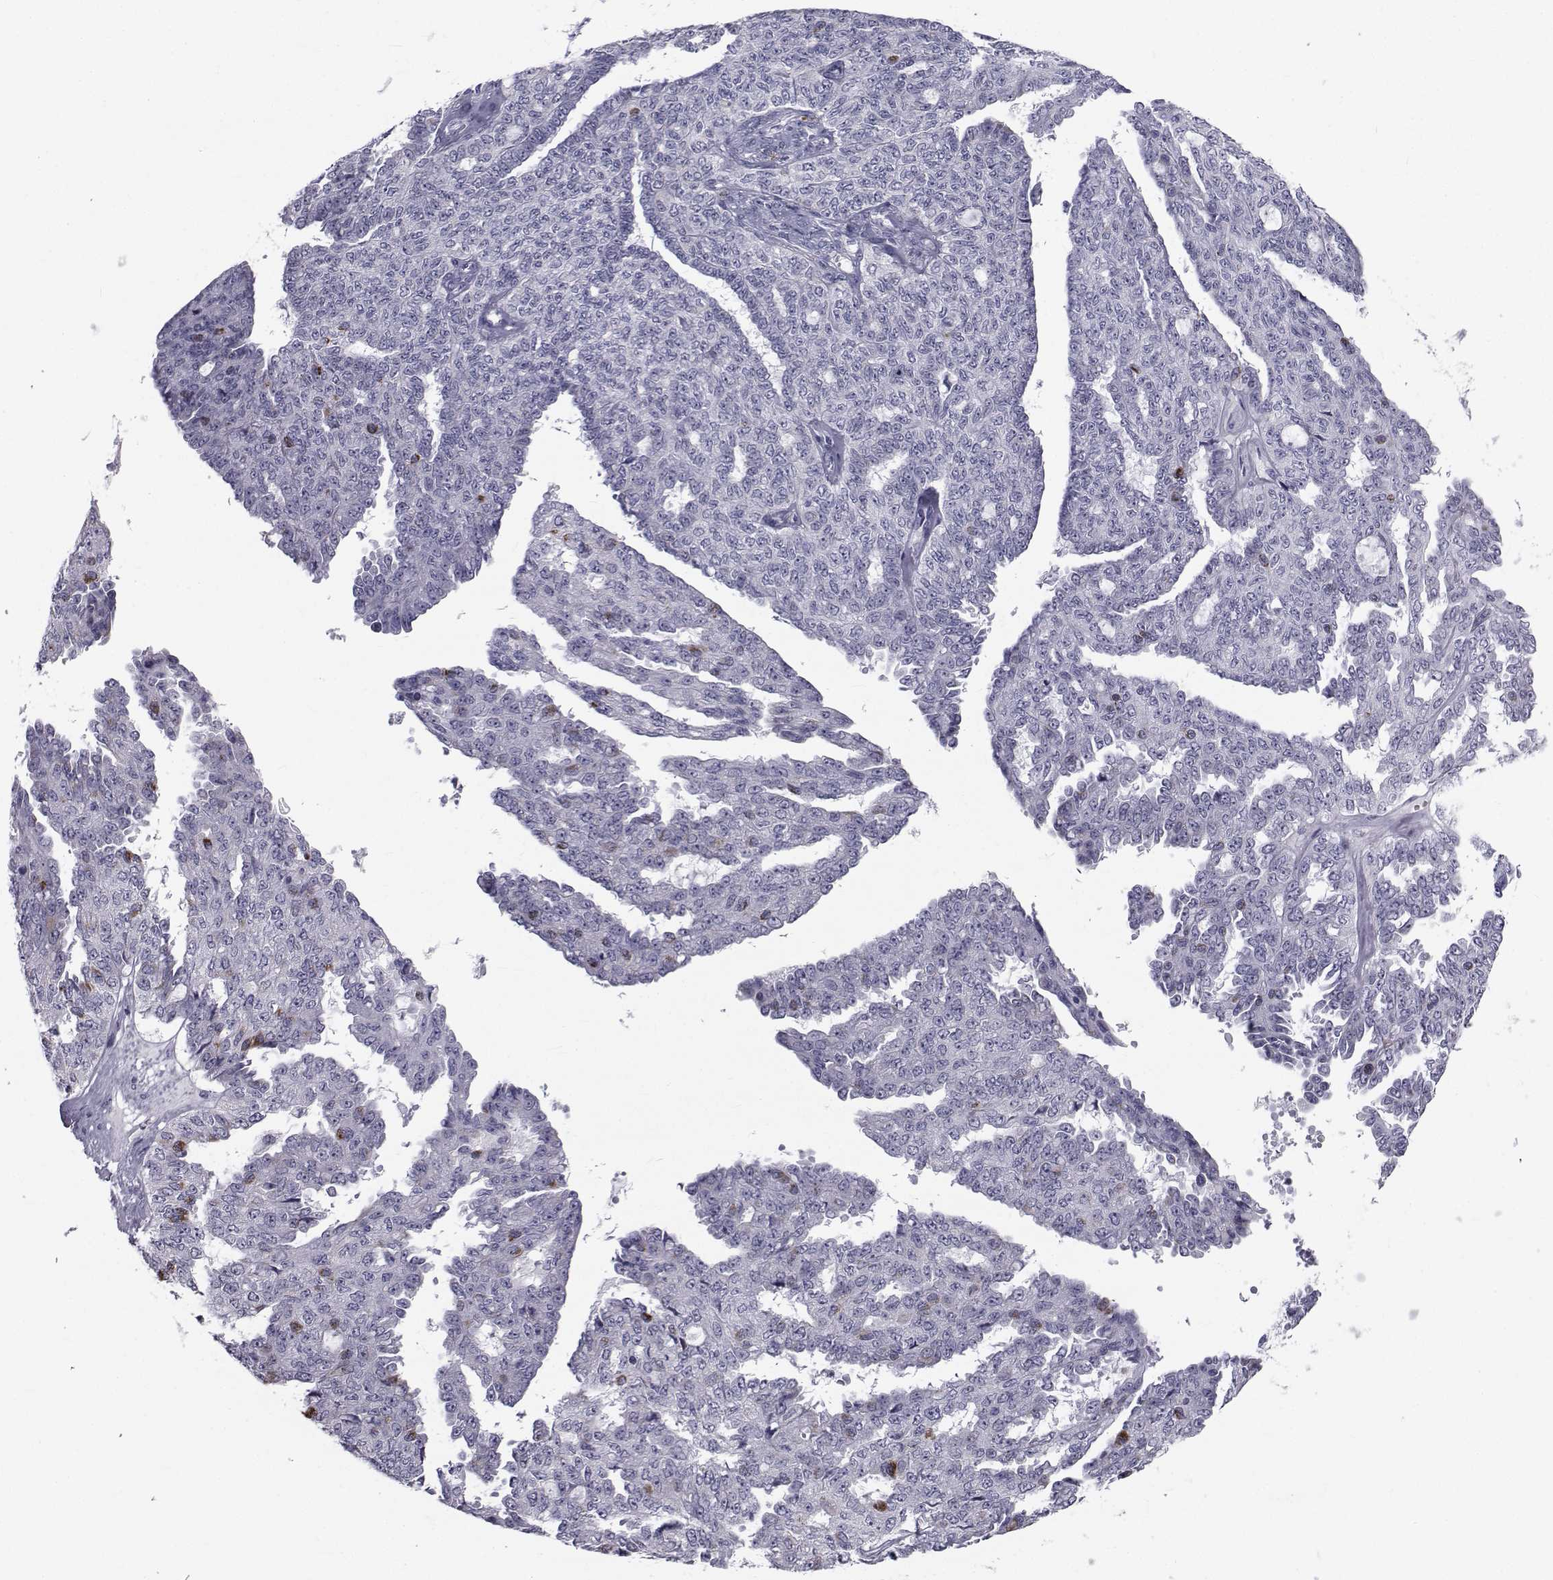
{"staining": {"intensity": "moderate", "quantity": "<25%", "location": "cytoplasmic/membranous"}, "tissue": "ovarian cancer", "cell_type": "Tumor cells", "image_type": "cancer", "snomed": [{"axis": "morphology", "description": "Cystadenocarcinoma, serous, NOS"}, {"axis": "topography", "description": "Ovary"}], "caption": "A brown stain labels moderate cytoplasmic/membranous expression of a protein in ovarian serous cystadenocarcinoma tumor cells. Using DAB (brown) and hematoxylin (blue) stains, captured at high magnification using brightfield microscopy.", "gene": "FDXR", "patient": {"sex": "female", "age": 71}}